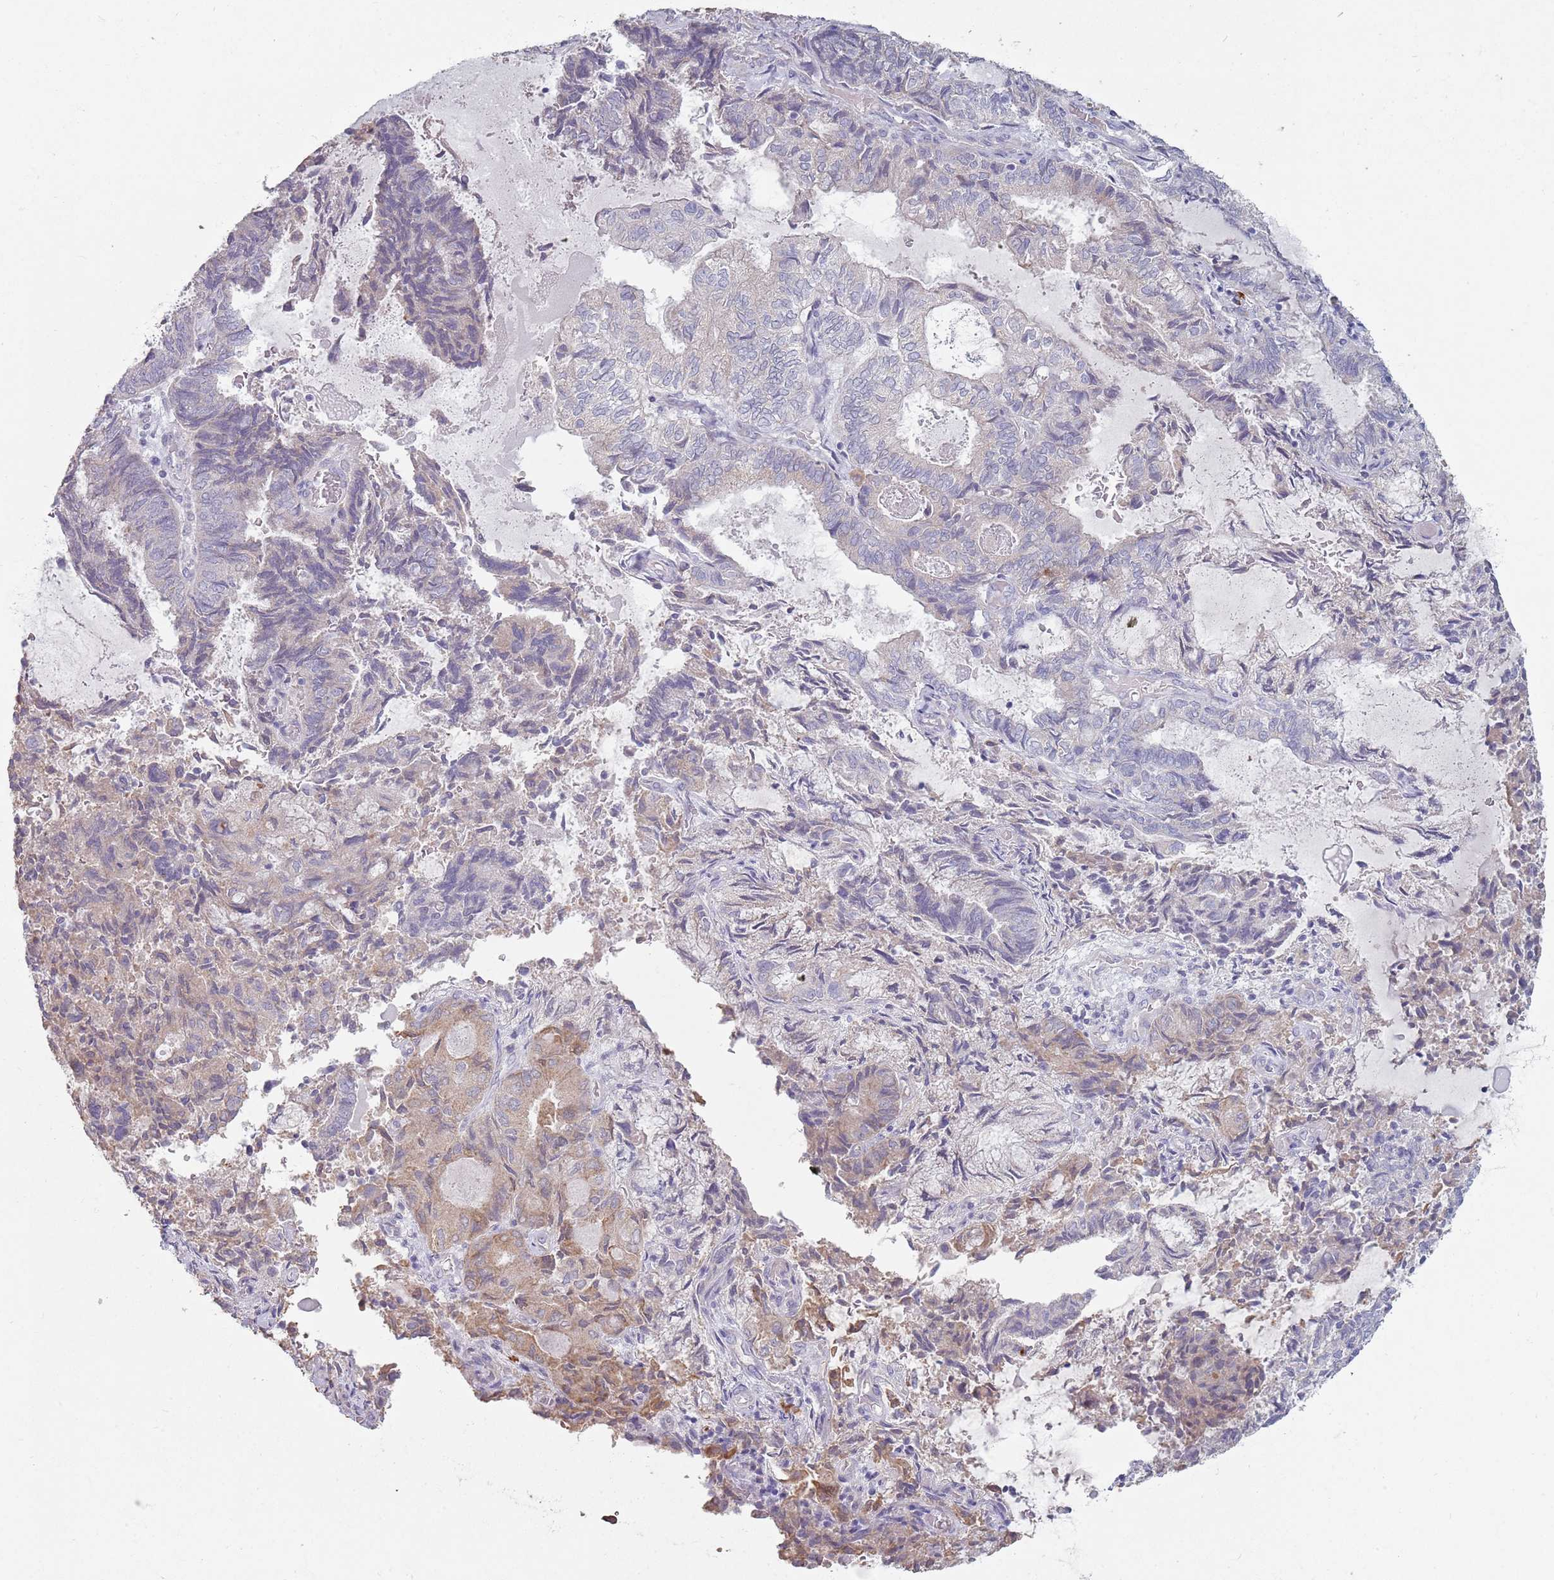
{"staining": {"intensity": "weak", "quantity": "<25%", "location": "cytoplasmic/membranous"}, "tissue": "endometrial cancer", "cell_type": "Tumor cells", "image_type": "cancer", "snomed": [{"axis": "morphology", "description": "Adenocarcinoma, NOS"}, {"axis": "topography", "description": "Endometrium"}], "caption": "DAB immunohistochemical staining of human endometrial cancer exhibits no significant staining in tumor cells.", "gene": "DXO", "patient": {"sex": "female", "age": 80}}